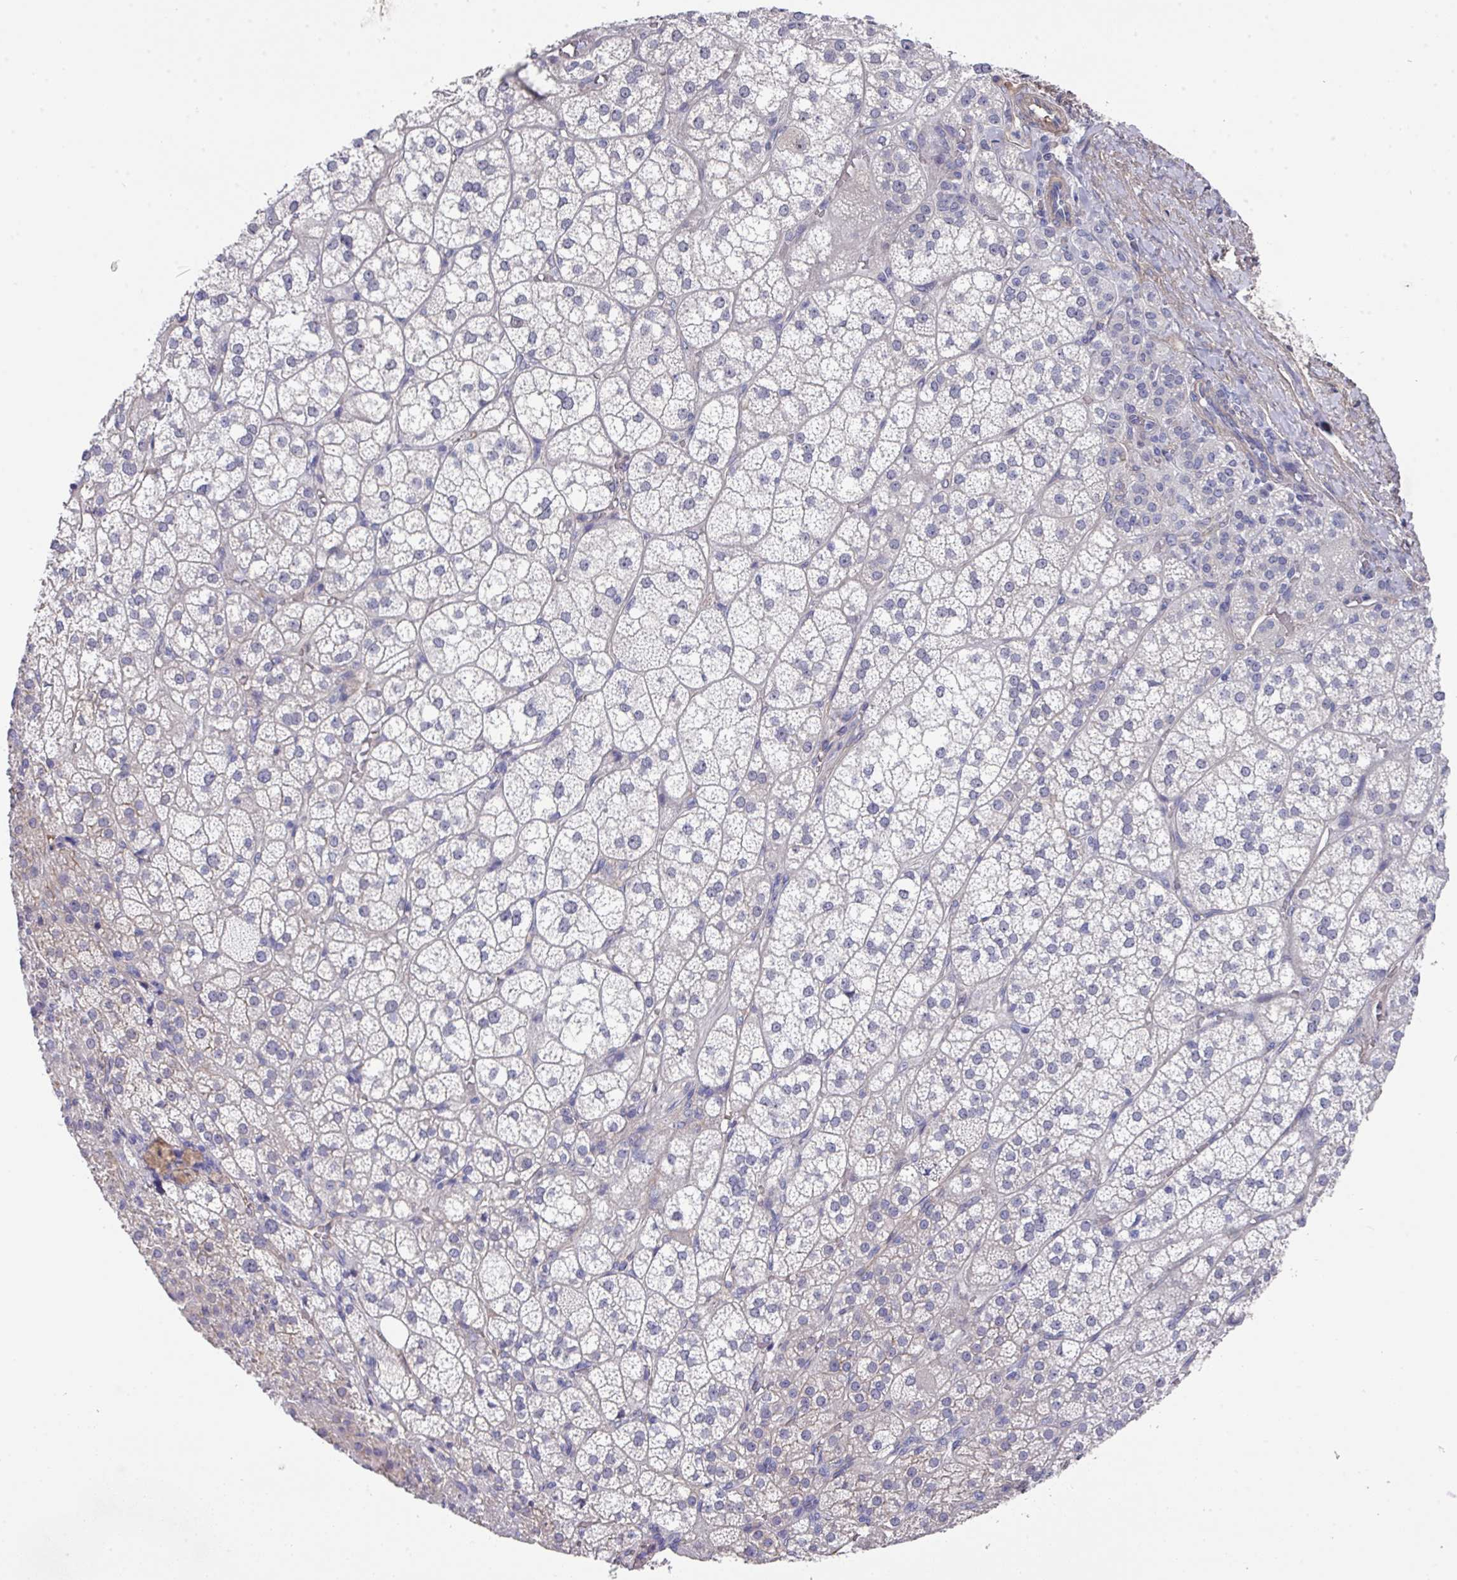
{"staining": {"intensity": "negative", "quantity": "none", "location": "none"}, "tissue": "adrenal gland", "cell_type": "Glandular cells", "image_type": "normal", "snomed": [{"axis": "morphology", "description": "Normal tissue, NOS"}, {"axis": "topography", "description": "Adrenal gland"}], "caption": "A high-resolution histopathology image shows IHC staining of unremarkable adrenal gland, which shows no significant staining in glandular cells. (DAB (3,3'-diaminobenzidine) immunohistochemistry (IHC) with hematoxylin counter stain).", "gene": "PRR5", "patient": {"sex": "female", "age": 60}}